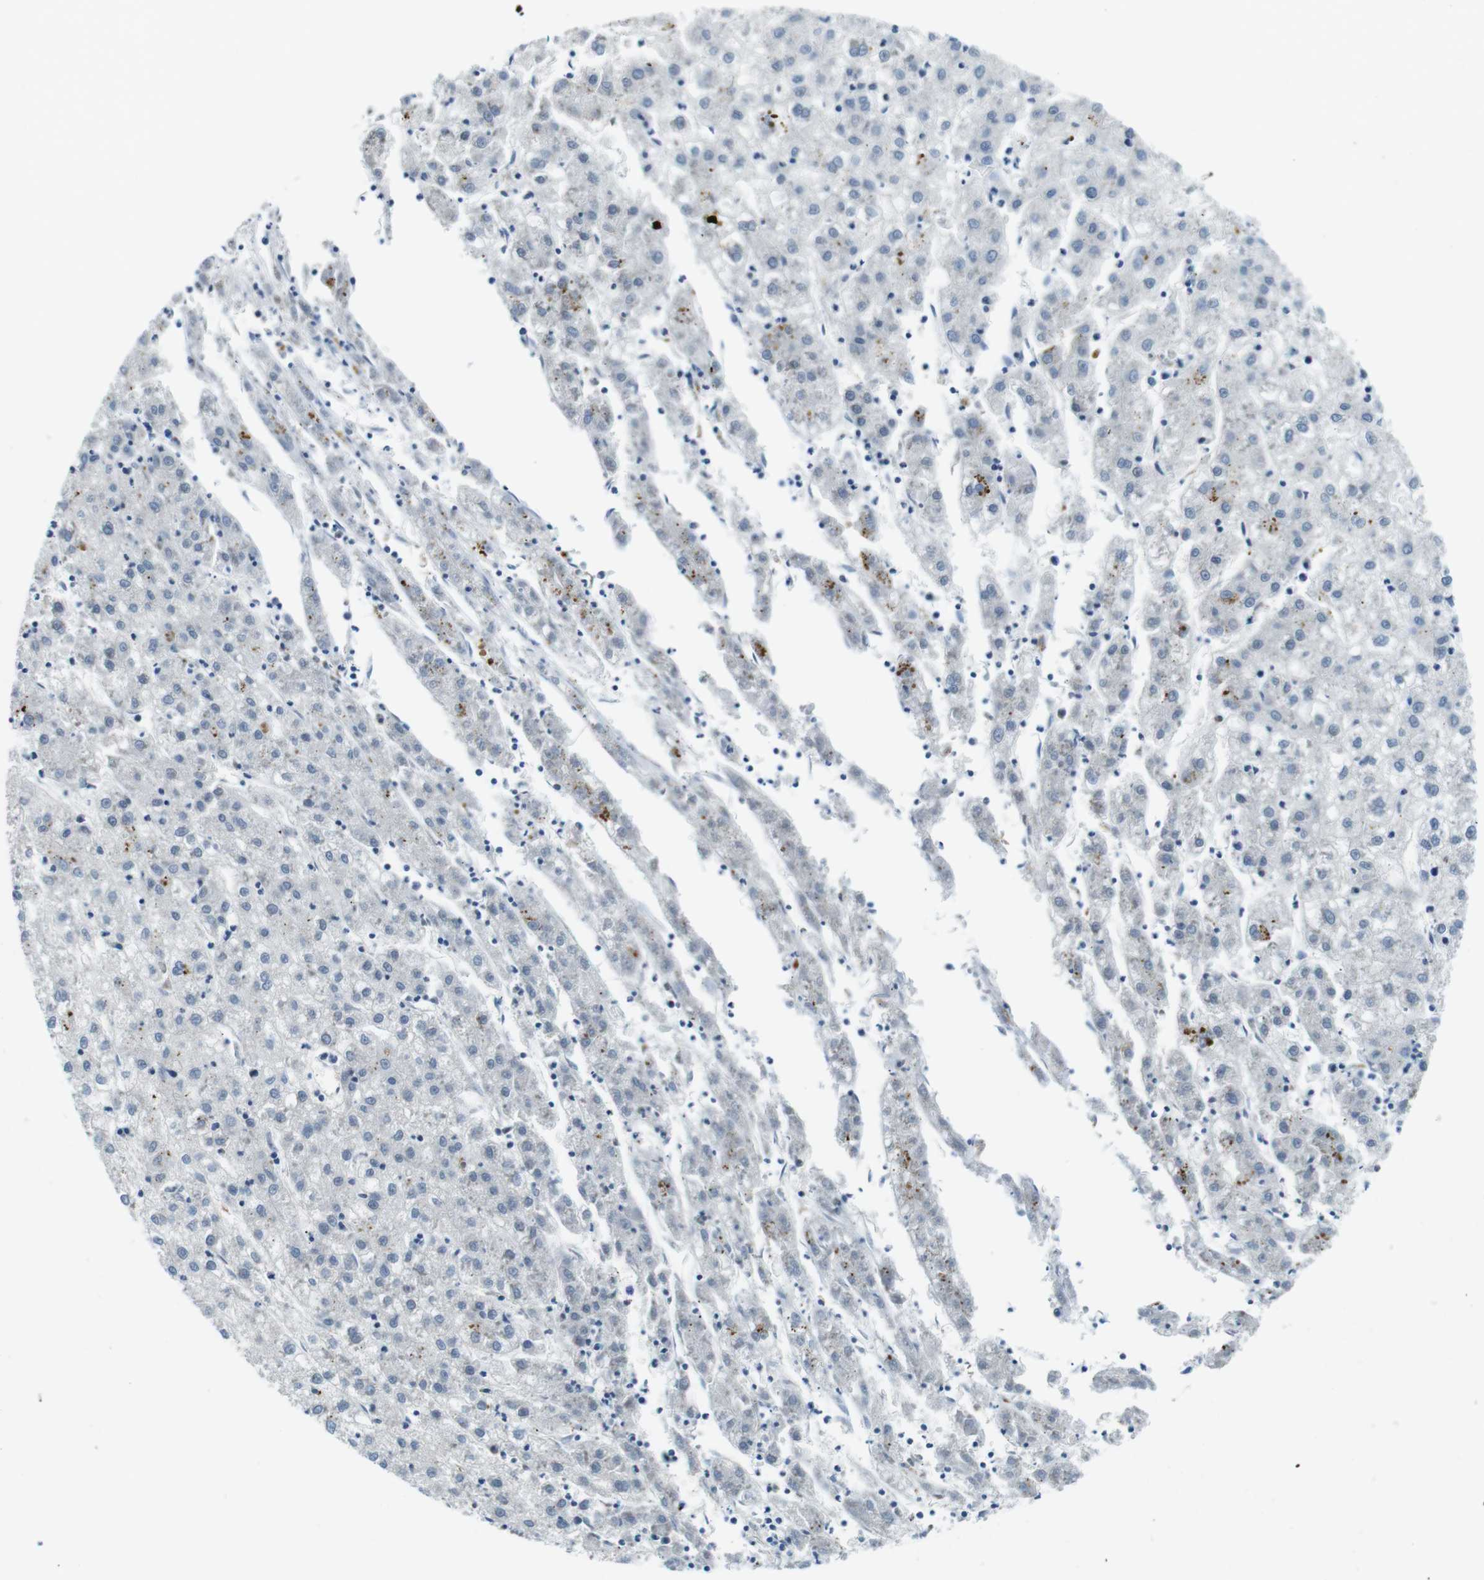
{"staining": {"intensity": "negative", "quantity": "none", "location": "none"}, "tissue": "liver cancer", "cell_type": "Tumor cells", "image_type": "cancer", "snomed": [{"axis": "morphology", "description": "Carcinoma, Hepatocellular, NOS"}, {"axis": "topography", "description": "Liver"}], "caption": "Micrograph shows no significant protein expression in tumor cells of liver cancer.", "gene": "TFAP2C", "patient": {"sex": "male", "age": 72}}